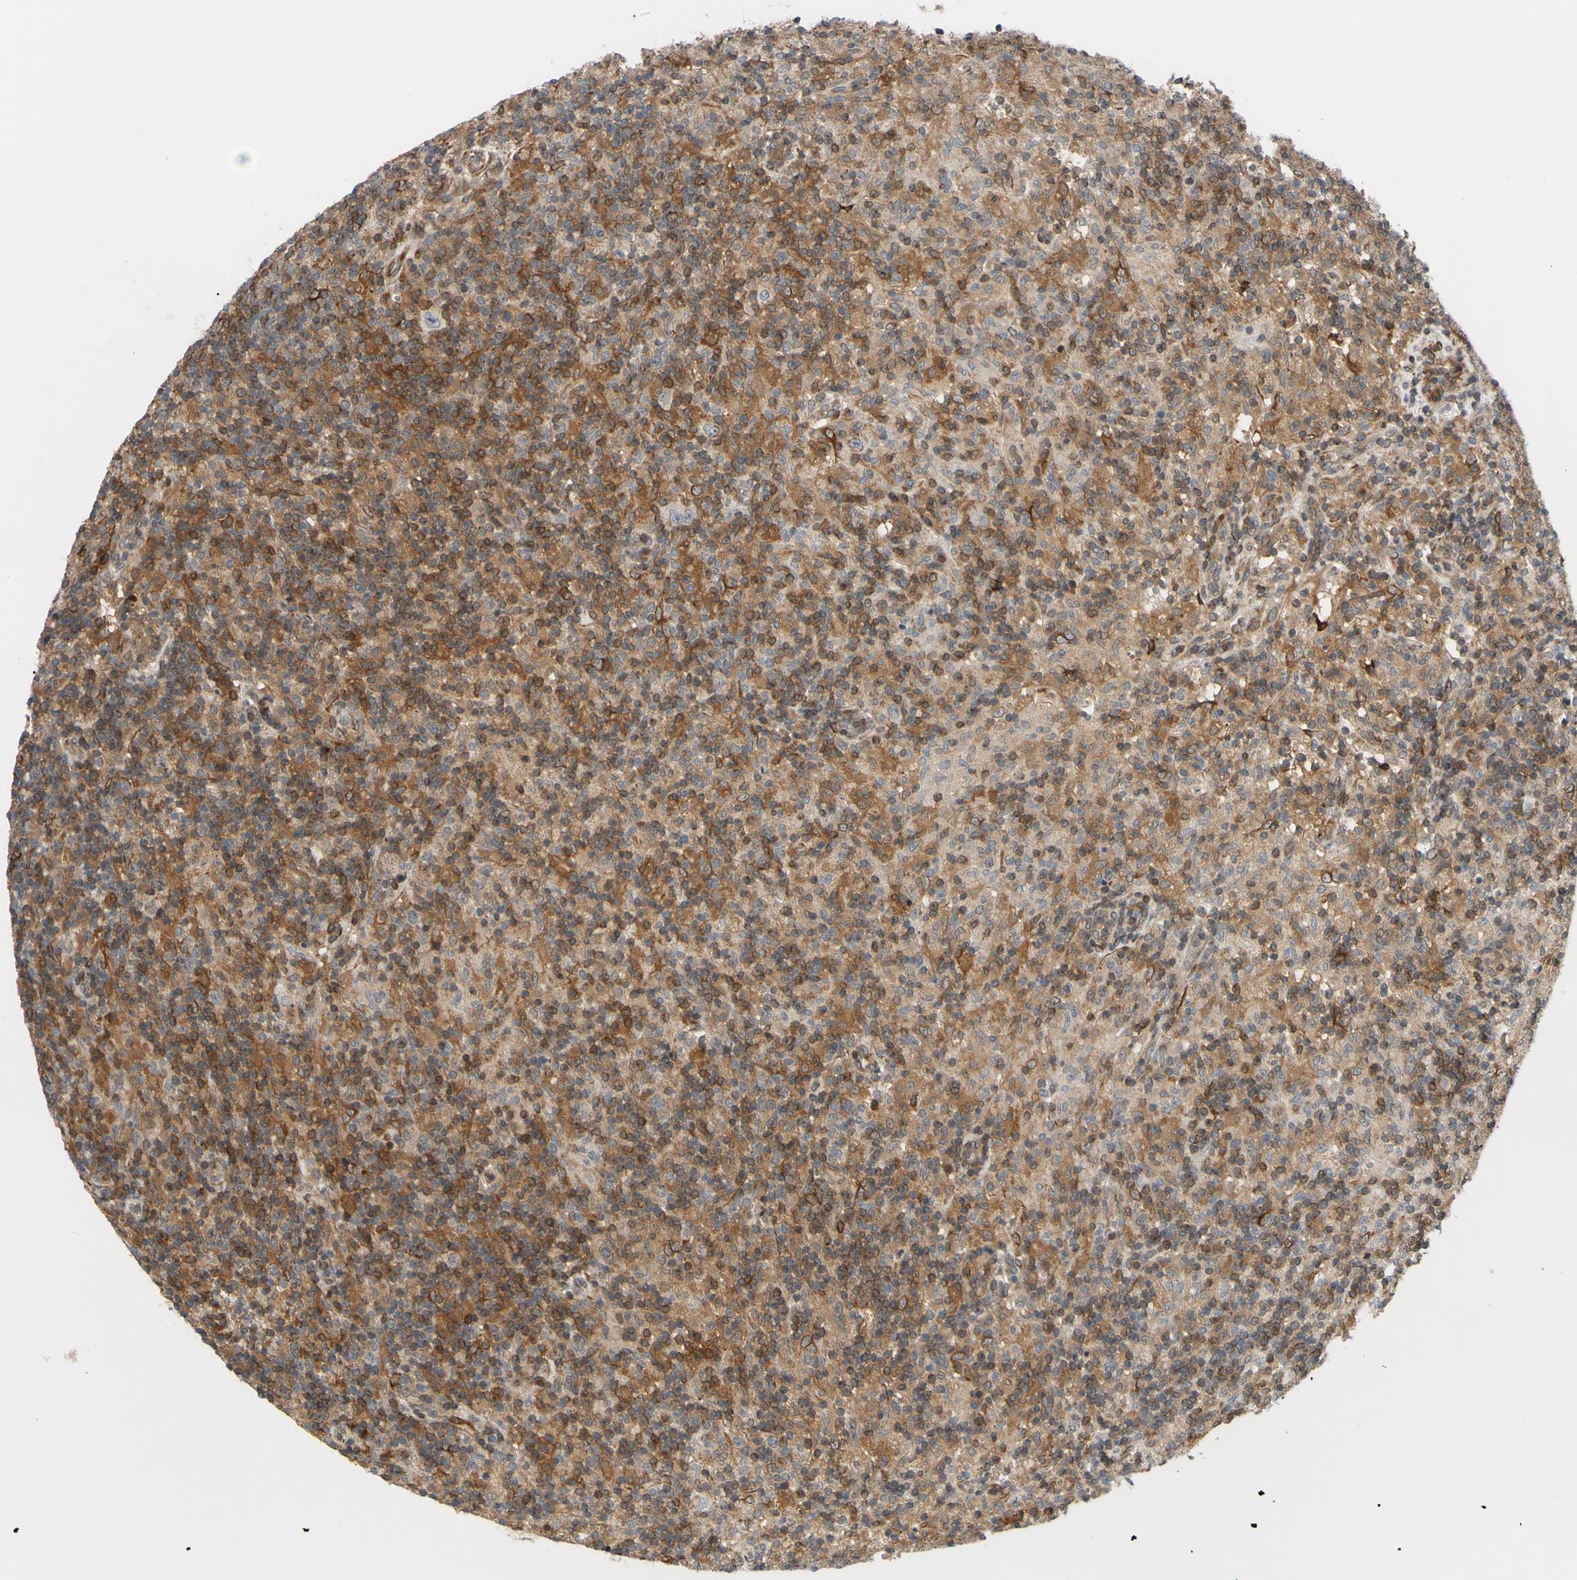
{"staining": {"intensity": "negative", "quantity": "none", "location": "none"}, "tissue": "lymphoma", "cell_type": "Tumor cells", "image_type": "cancer", "snomed": [{"axis": "morphology", "description": "Hodgkin's disease, NOS"}, {"axis": "topography", "description": "Lymph node"}], "caption": "This is an IHC histopathology image of human Hodgkin's disease. There is no staining in tumor cells.", "gene": "PRAF2", "patient": {"sex": "male", "age": 70}}